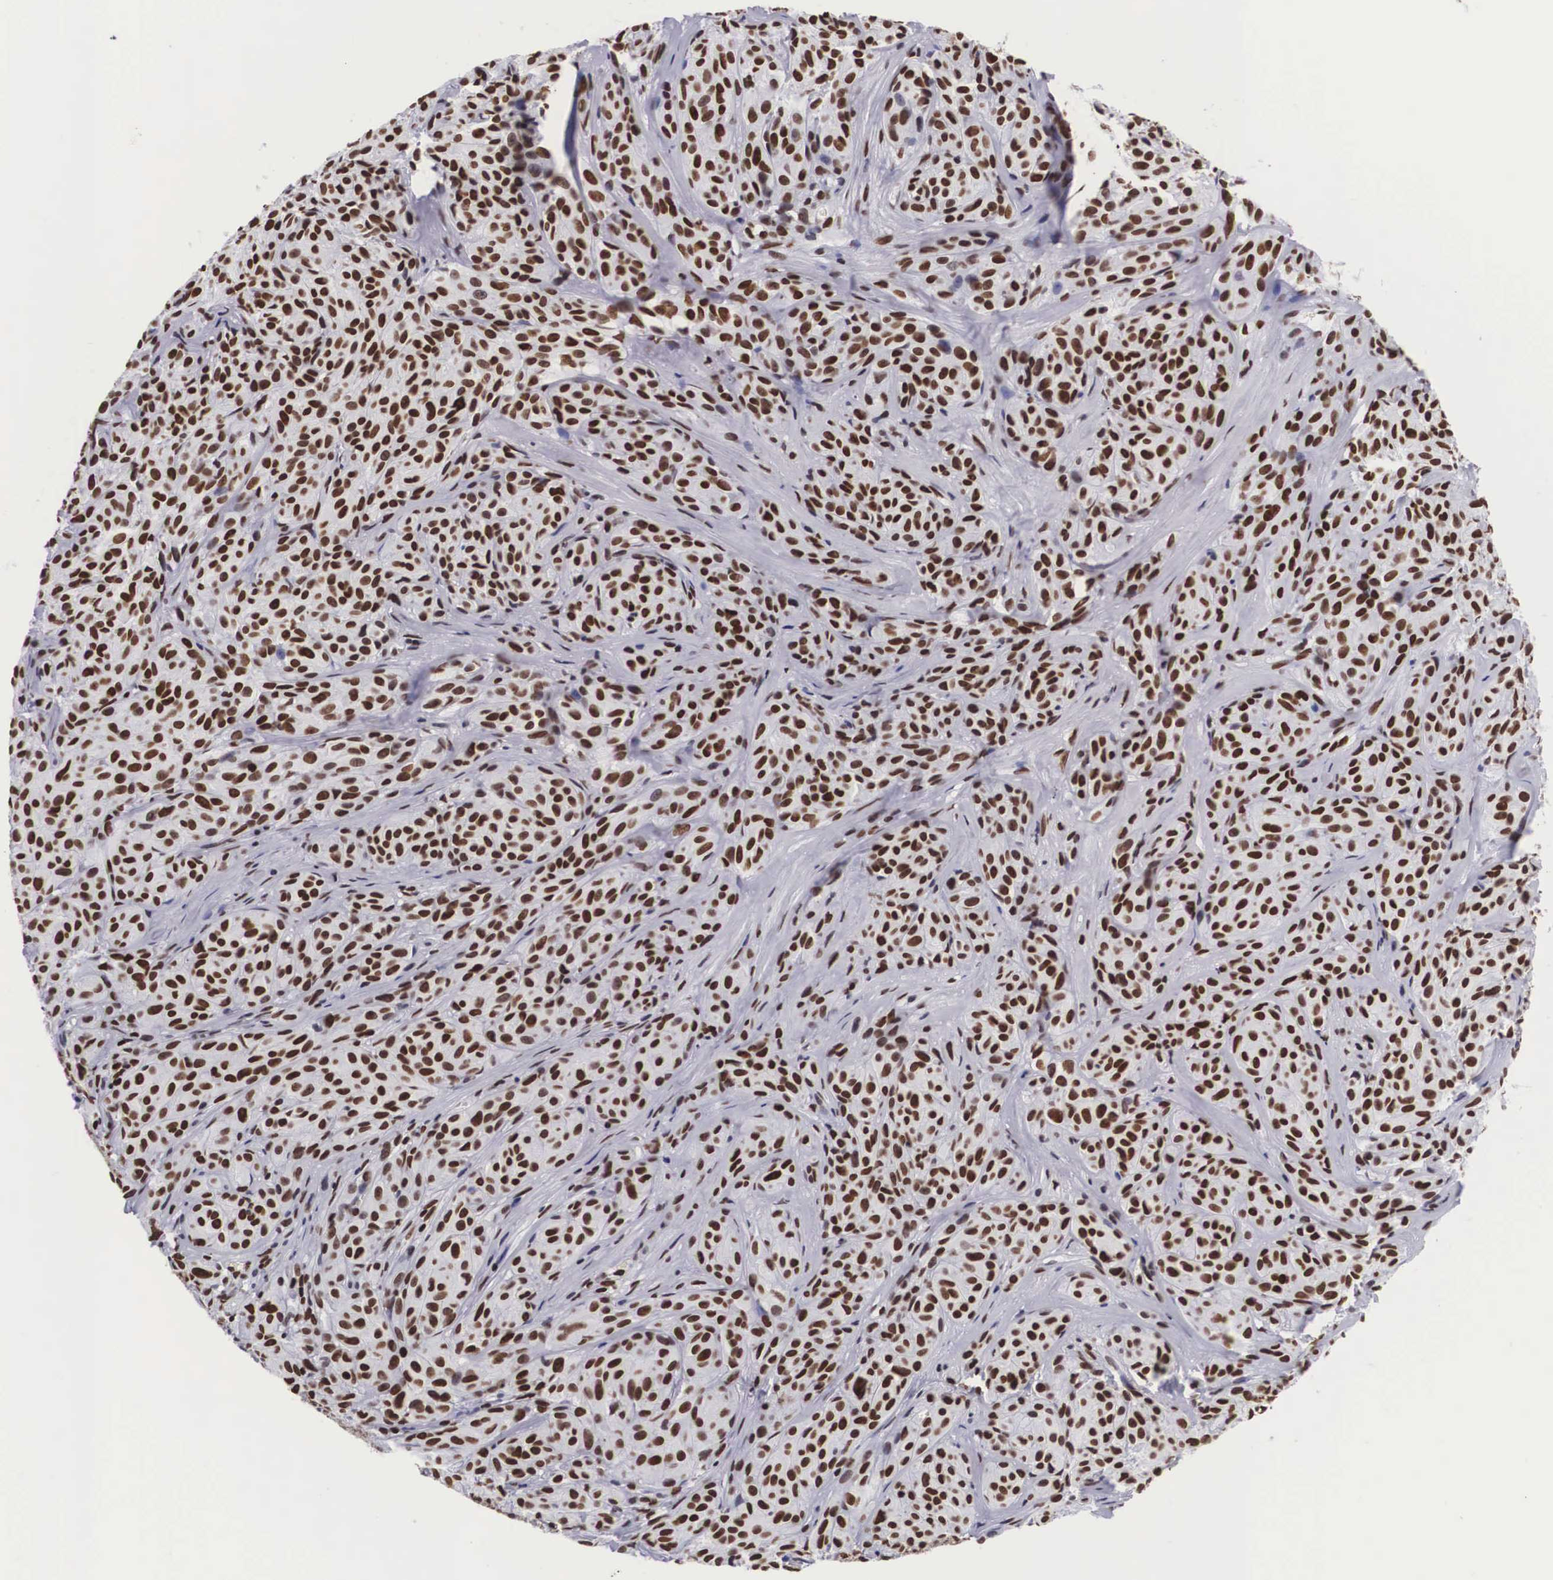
{"staining": {"intensity": "strong", "quantity": ">75%", "location": "nuclear"}, "tissue": "melanoma", "cell_type": "Tumor cells", "image_type": "cancer", "snomed": [{"axis": "morphology", "description": "Malignant melanoma, NOS"}, {"axis": "topography", "description": "Skin"}], "caption": "A brown stain labels strong nuclear expression of a protein in melanoma tumor cells.", "gene": "MECP2", "patient": {"sex": "male", "age": 56}}